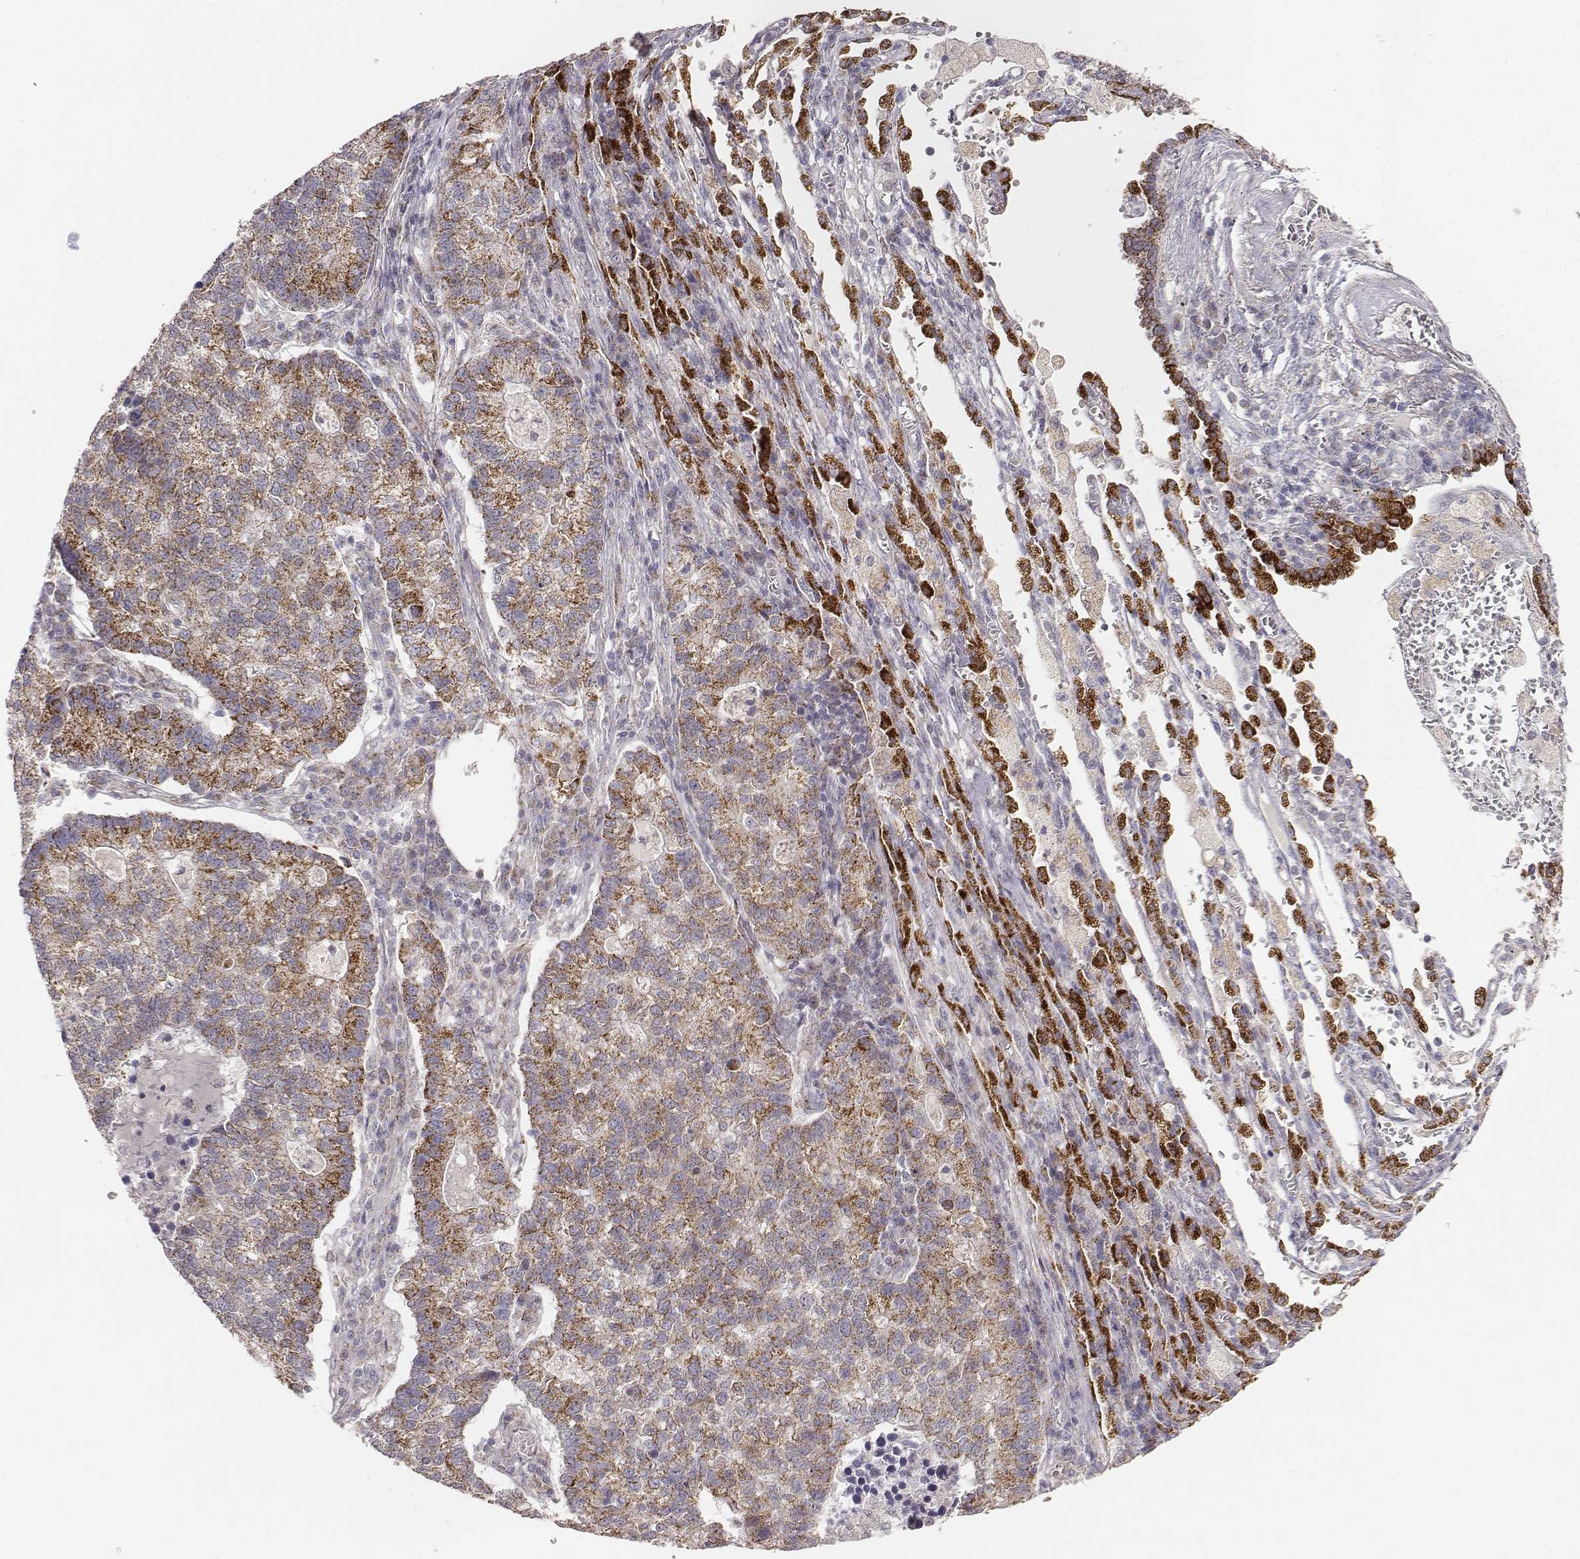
{"staining": {"intensity": "moderate", "quantity": ">75%", "location": "cytoplasmic/membranous"}, "tissue": "lung cancer", "cell_type": "Tumor cells", "image_type": "cancer", "snomed": [{"axis": "morphology", "description": "Adenocarcinoma, NOS"}, {"axis": "topography", "description": "Lung"}], "caption": "Immunohistochemistry (IHC) (DAB (3,3'-diaminobenzidine)) staining of lung adenocarcinoma reveals moderate cytoplasmic/membranous protein staining in approximately >75% of tumor cells. (DAB (3,3'-diaminobenzidine) IHC, brown staining for protein, blue staining for nuclei).", "gene": "ABCD3", "patient": {"sex": "male", "age": 57}}